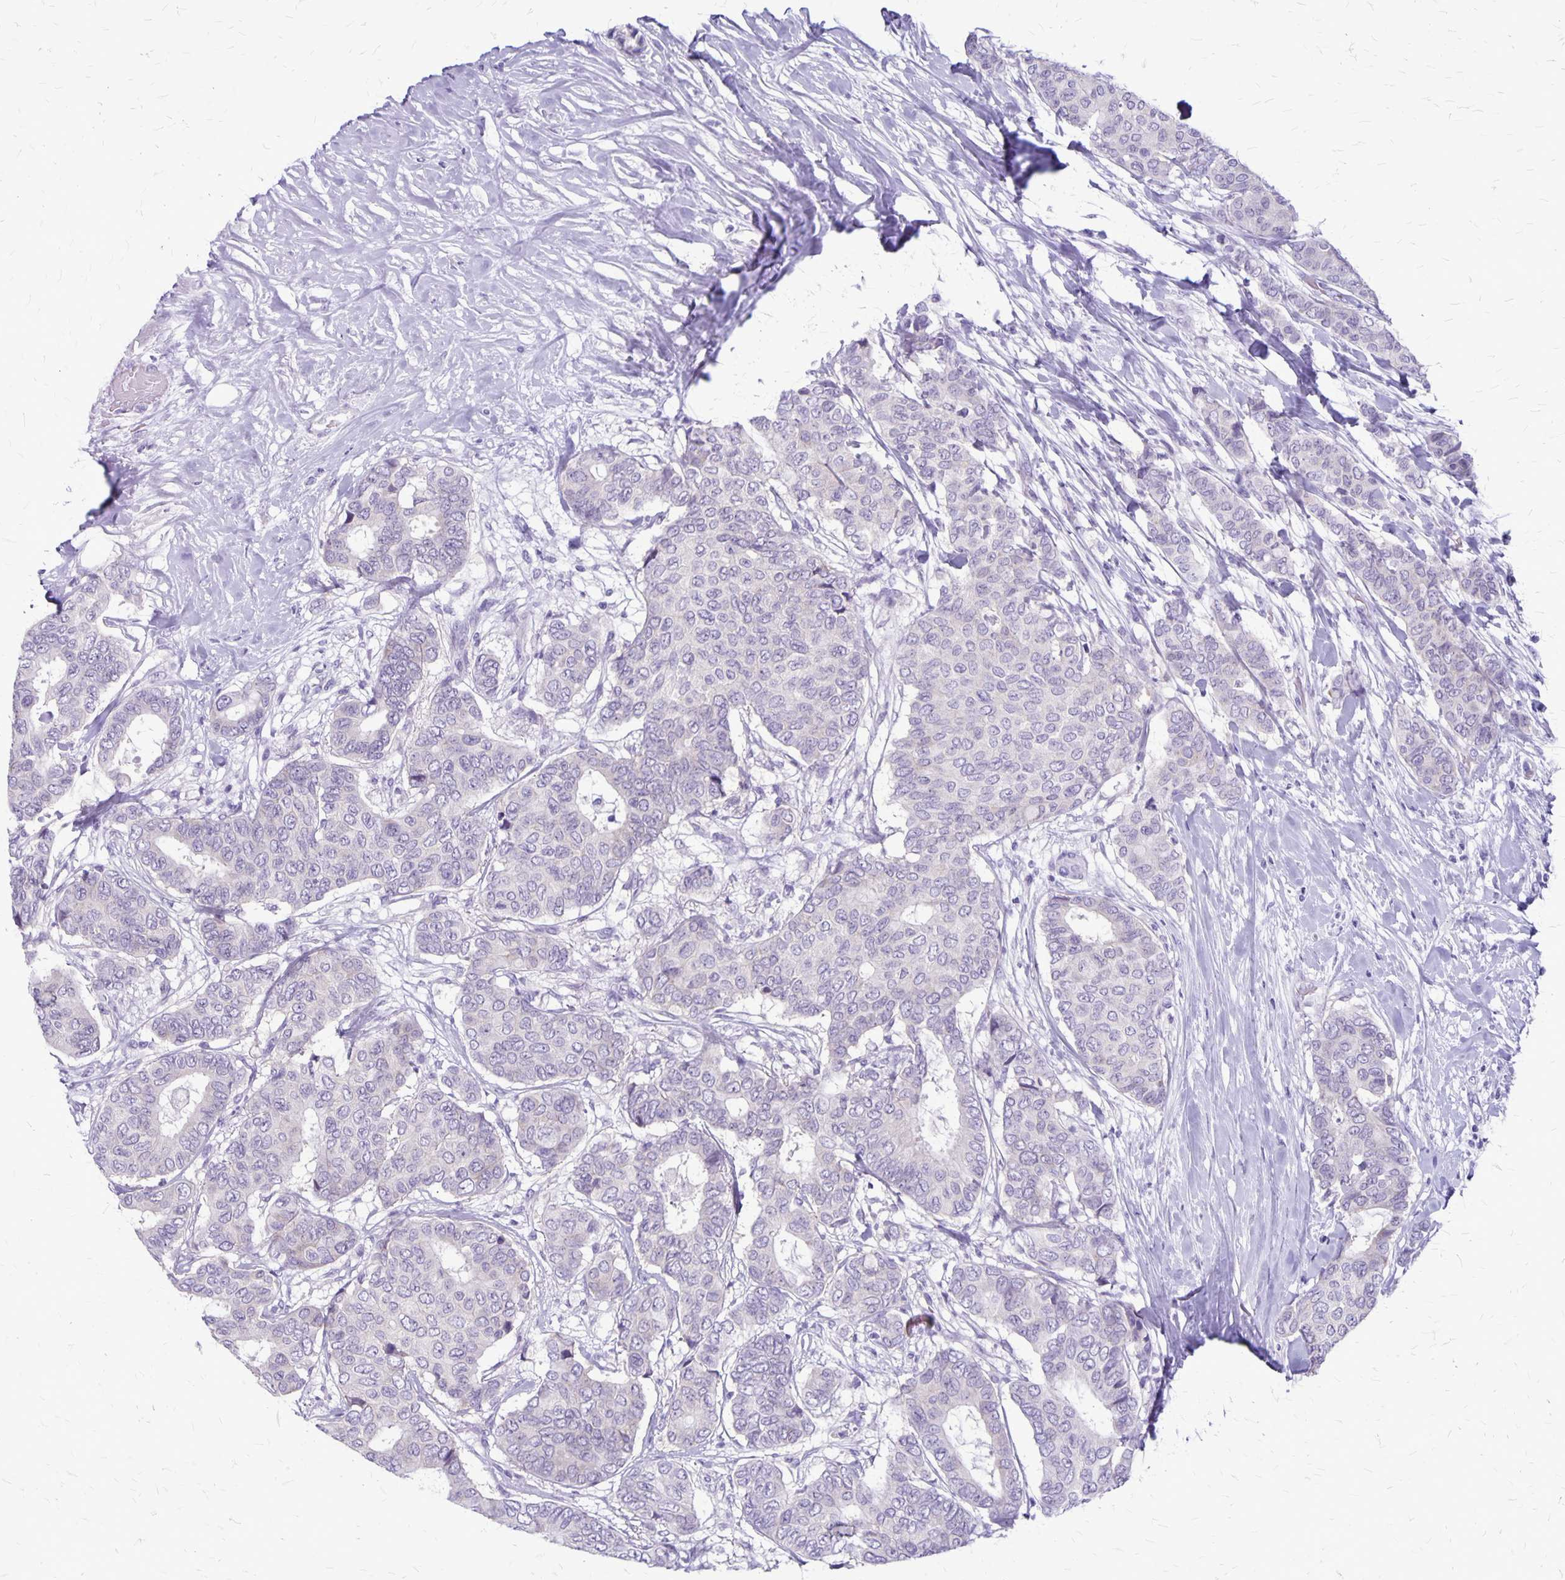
{"staining": {"intensity": "negative", "quantity": "none", "location": "none"}, "tissue": "breast cancer", "cell_type": "Tumor cells", "image_type": "cancer", "snomed": [{"axis": "morphology", "description": "Duct carcinoma"}, {"axis": "topography", "description": "Breast"}], "caption": "This is an immunohistochemistry (IHC) micrograph of breast cancer (intraductal carcinoma). There is no positivity in tumor cells.", "gene": "PLXNB3", "patient": {"sex": "female", "age": 75}}